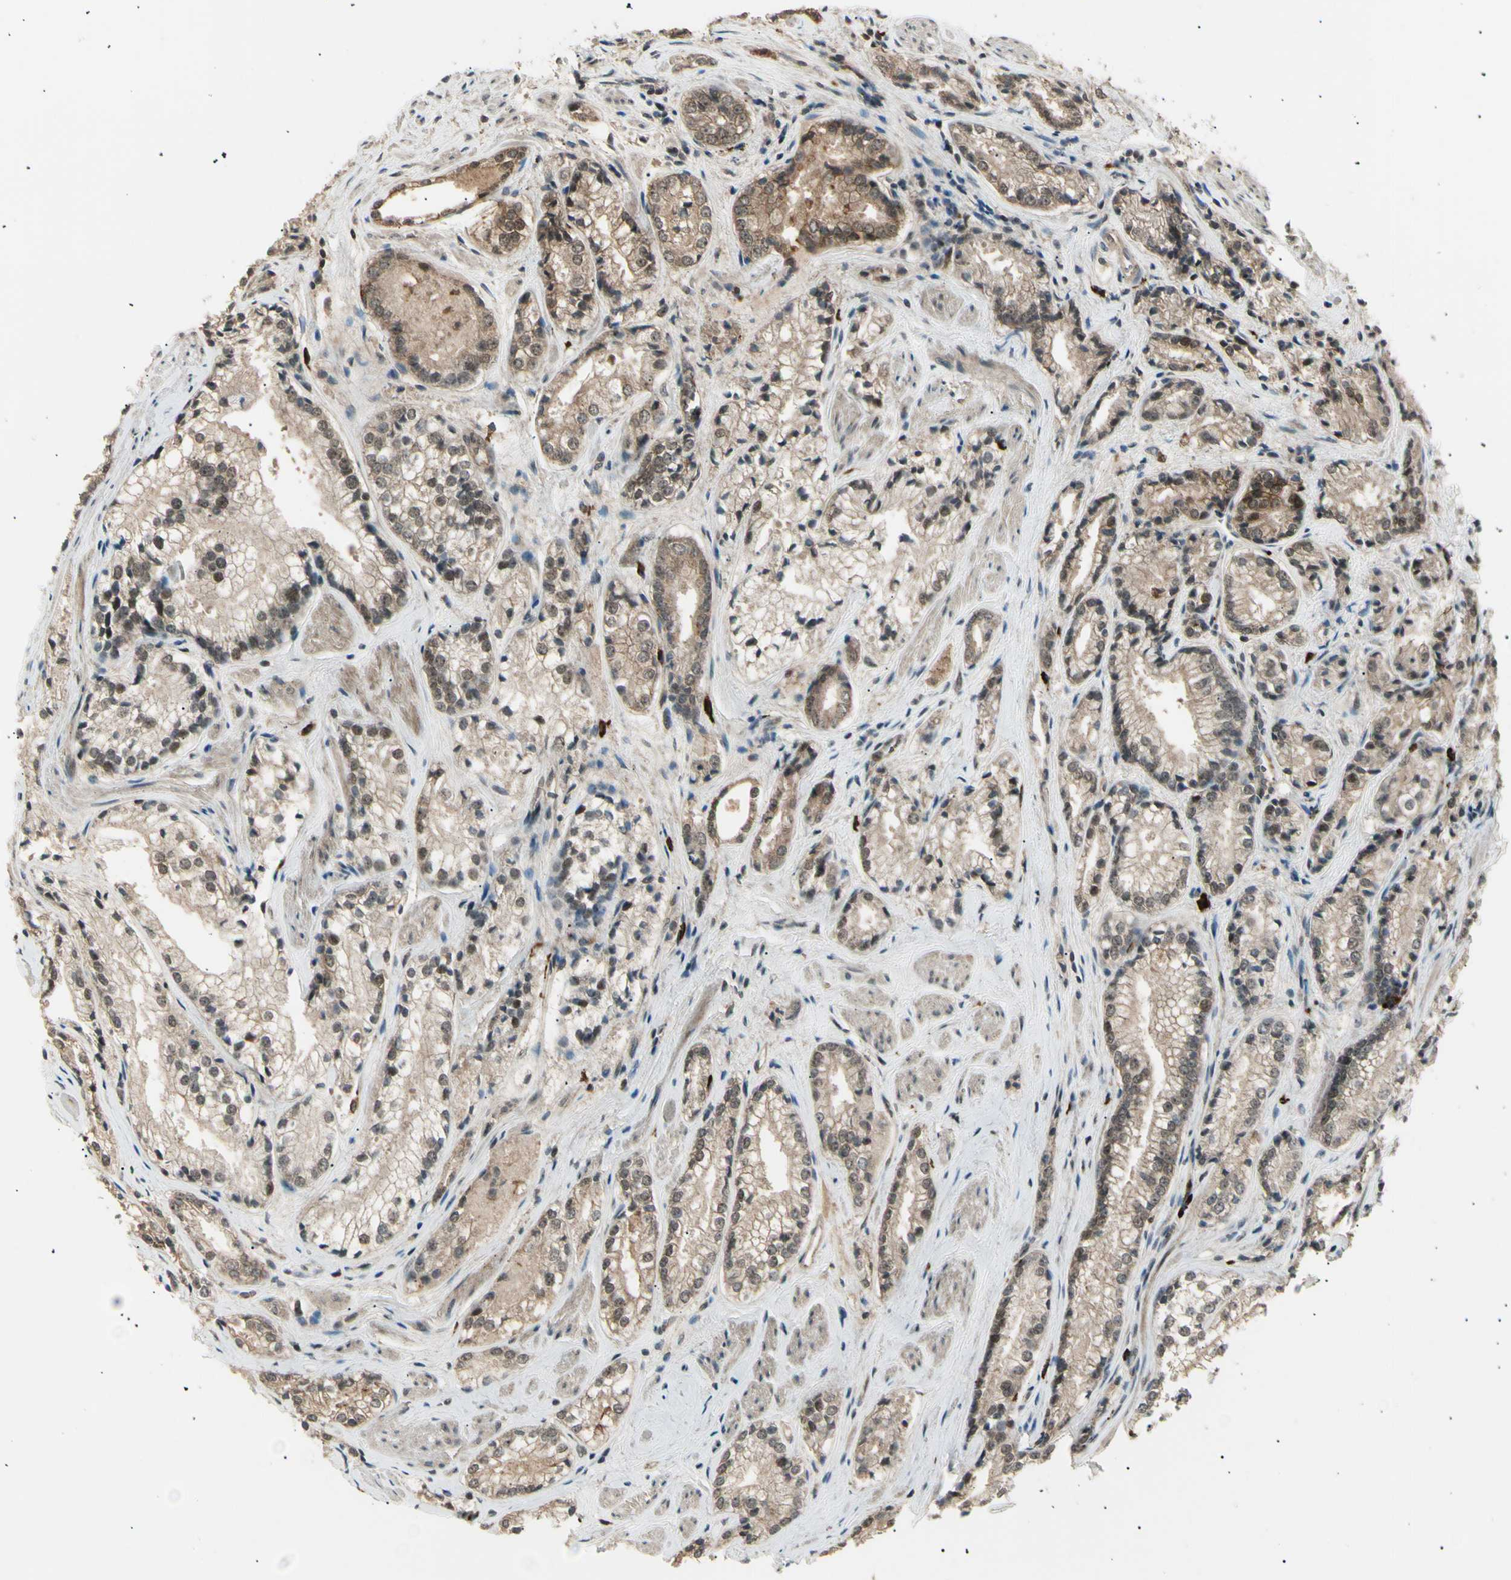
{"staining": {"intensity": "weak", "quantity": ">75%", "location": "cytoplasmic/membranous,nuclear"}, "tissue": "prostate cancer", "cell_type": "Tumor cells", "image_type": "cancer", "snomed": [{"axis": "morphology", "description": "Adenocarcinoma, Low grade"}, {"axis": "topography", "description": "Prostate"}], "caption": "Protein expression analysis of prostate low-grade adenocarcinoma shows weak cytoplasmic/membranous and nuclear positivity in approximately >75% of tumor cells.", "gene": "NUAK2", "patient": {"sex": "male", "age": 60}}